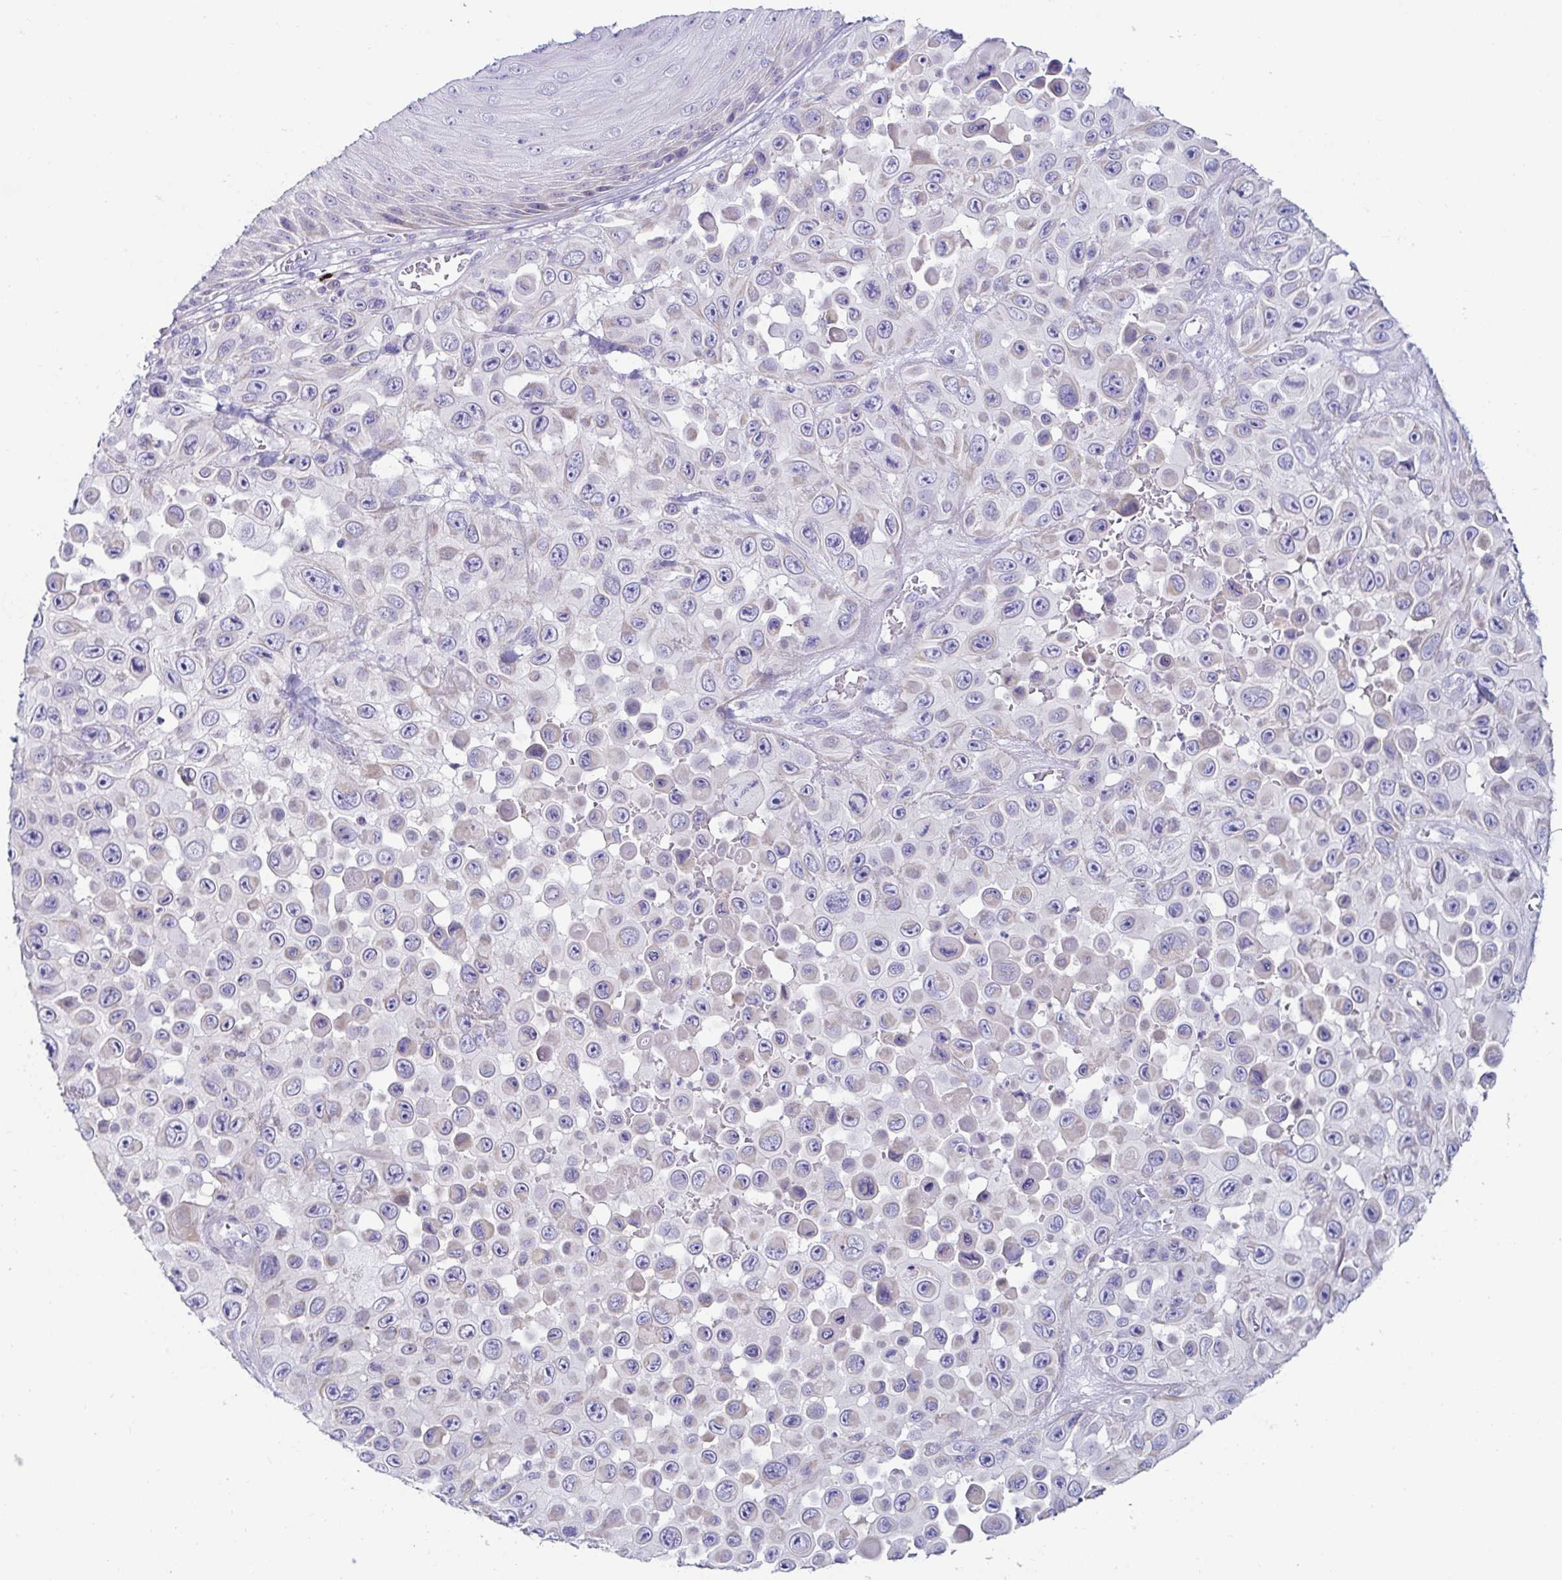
{"staining": {"intensity": "negative", "quantity": "none", "location": "none"}, "tissue": "skin cancer", "cell_type": "Tumor cells", "image_type": "cancer", "snomed": [{"axis": "morphology", "description": "Squamous cell carcinoma, NOS"}, {"axis": "topography", "description": "Skin"}], "caption": "A high-resolution histopathology image shows immunohistochemistry (IHC) staining of squamous cell carcinoma (skin), which displays no significant staining in tumor cells. (DAB IHC with hematoxylin counter stain).", "gene": "C4orf17", "patient": {"sex": "male", "age": 81}}